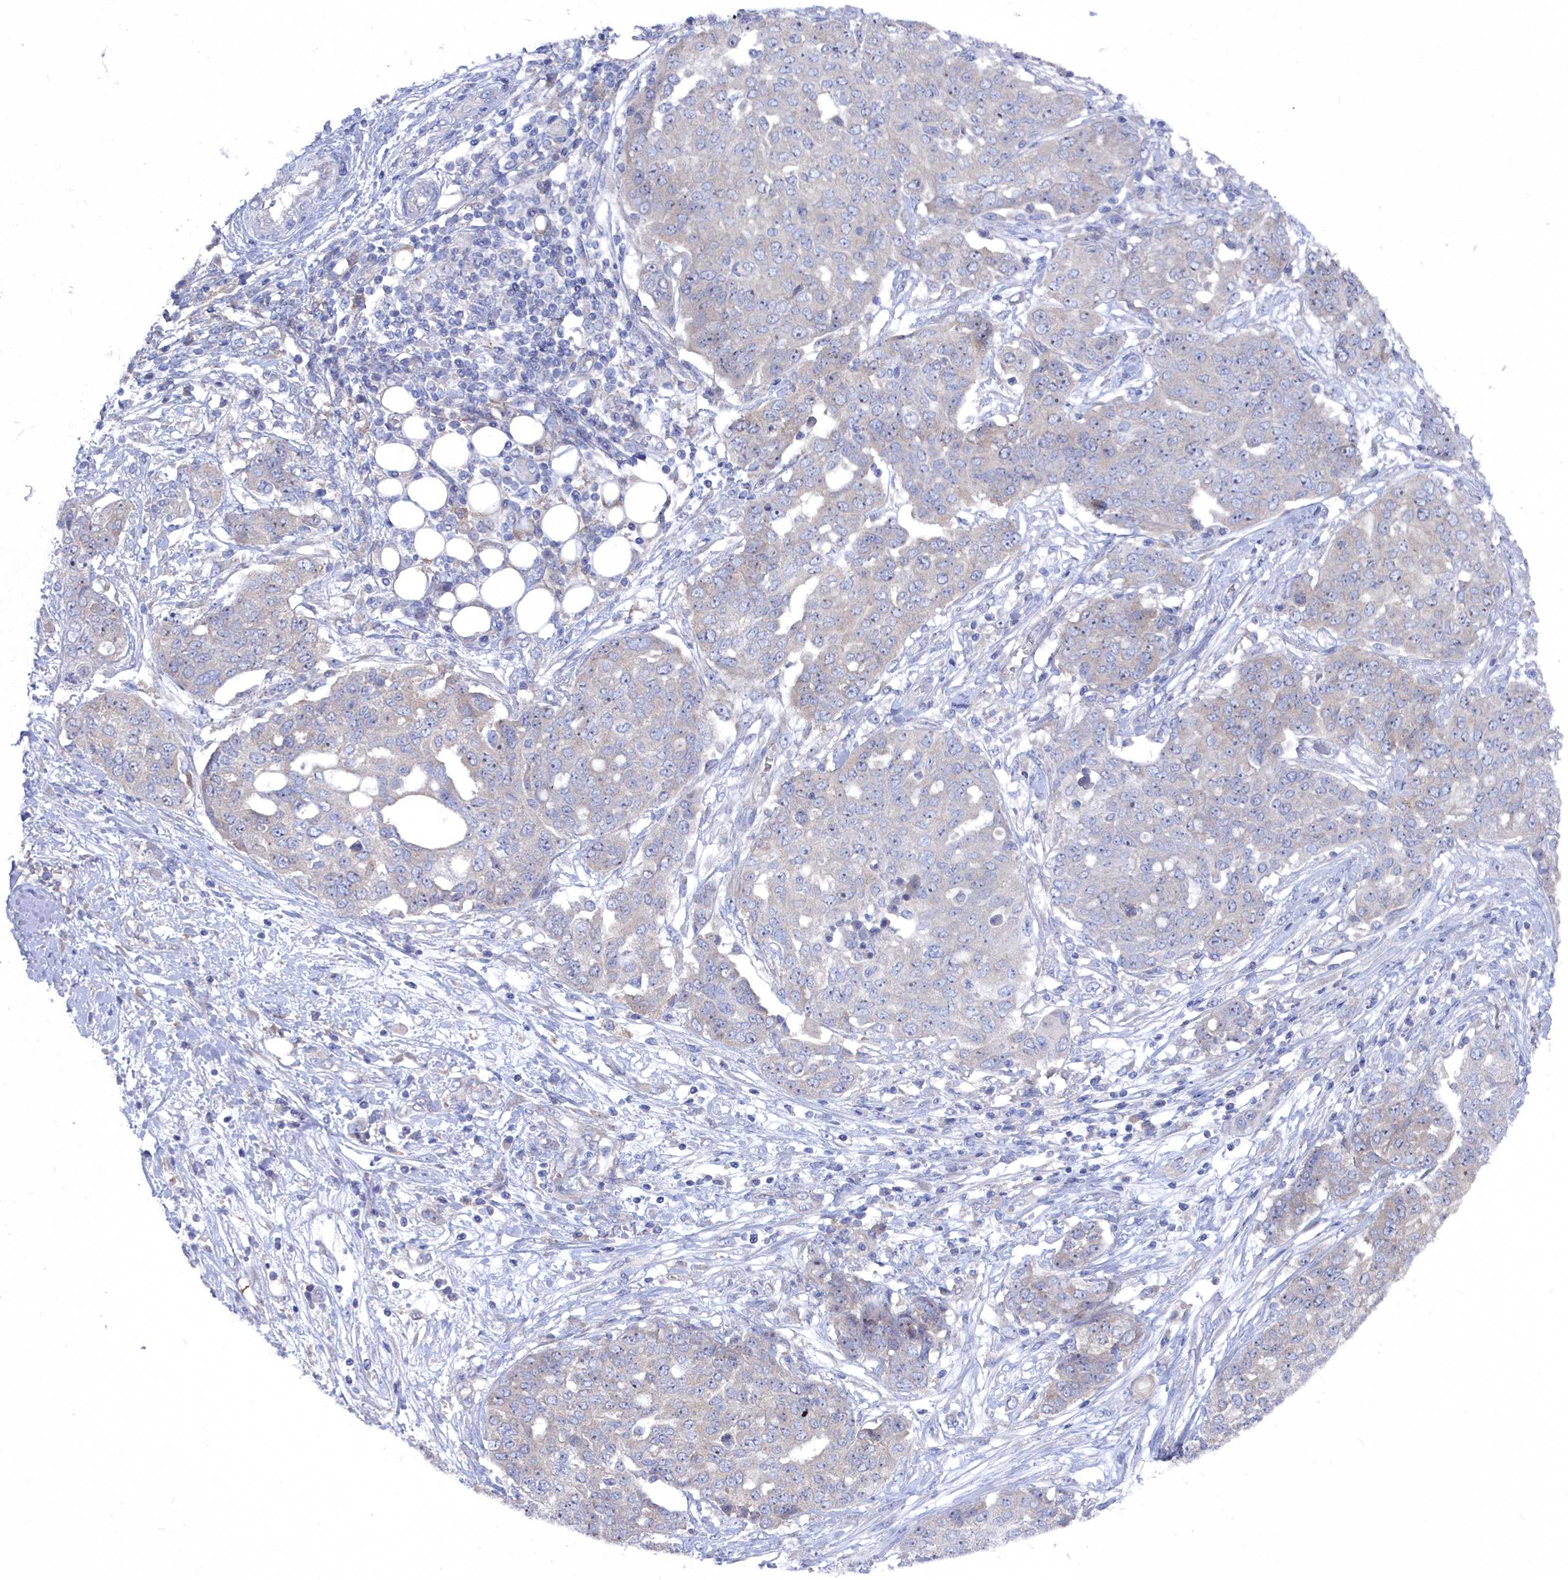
{"staining": {"intensity": "negative", "quantity": "none", "location": "none"}, "tissue": "ovarian cancer", "cell_type": "Tumor cells", "image_type": "cancer", "snomed": [{"axis": "morphology", "description": "Cystadenocarcinoma, serous, NOS"}, {"axis": "topography", "description": "Soft tissue"}, {"axis": "topography", "description": "Ovary"}], "caption": "High power microscopy photomicrograph of an immunohistochemistry micrograph of ovarian serous cystadenocarcinoma, revealing no significant positivity in tumor cells.", "gene": "CCDC149", "patient": {"sex": "female", "age": 57}}